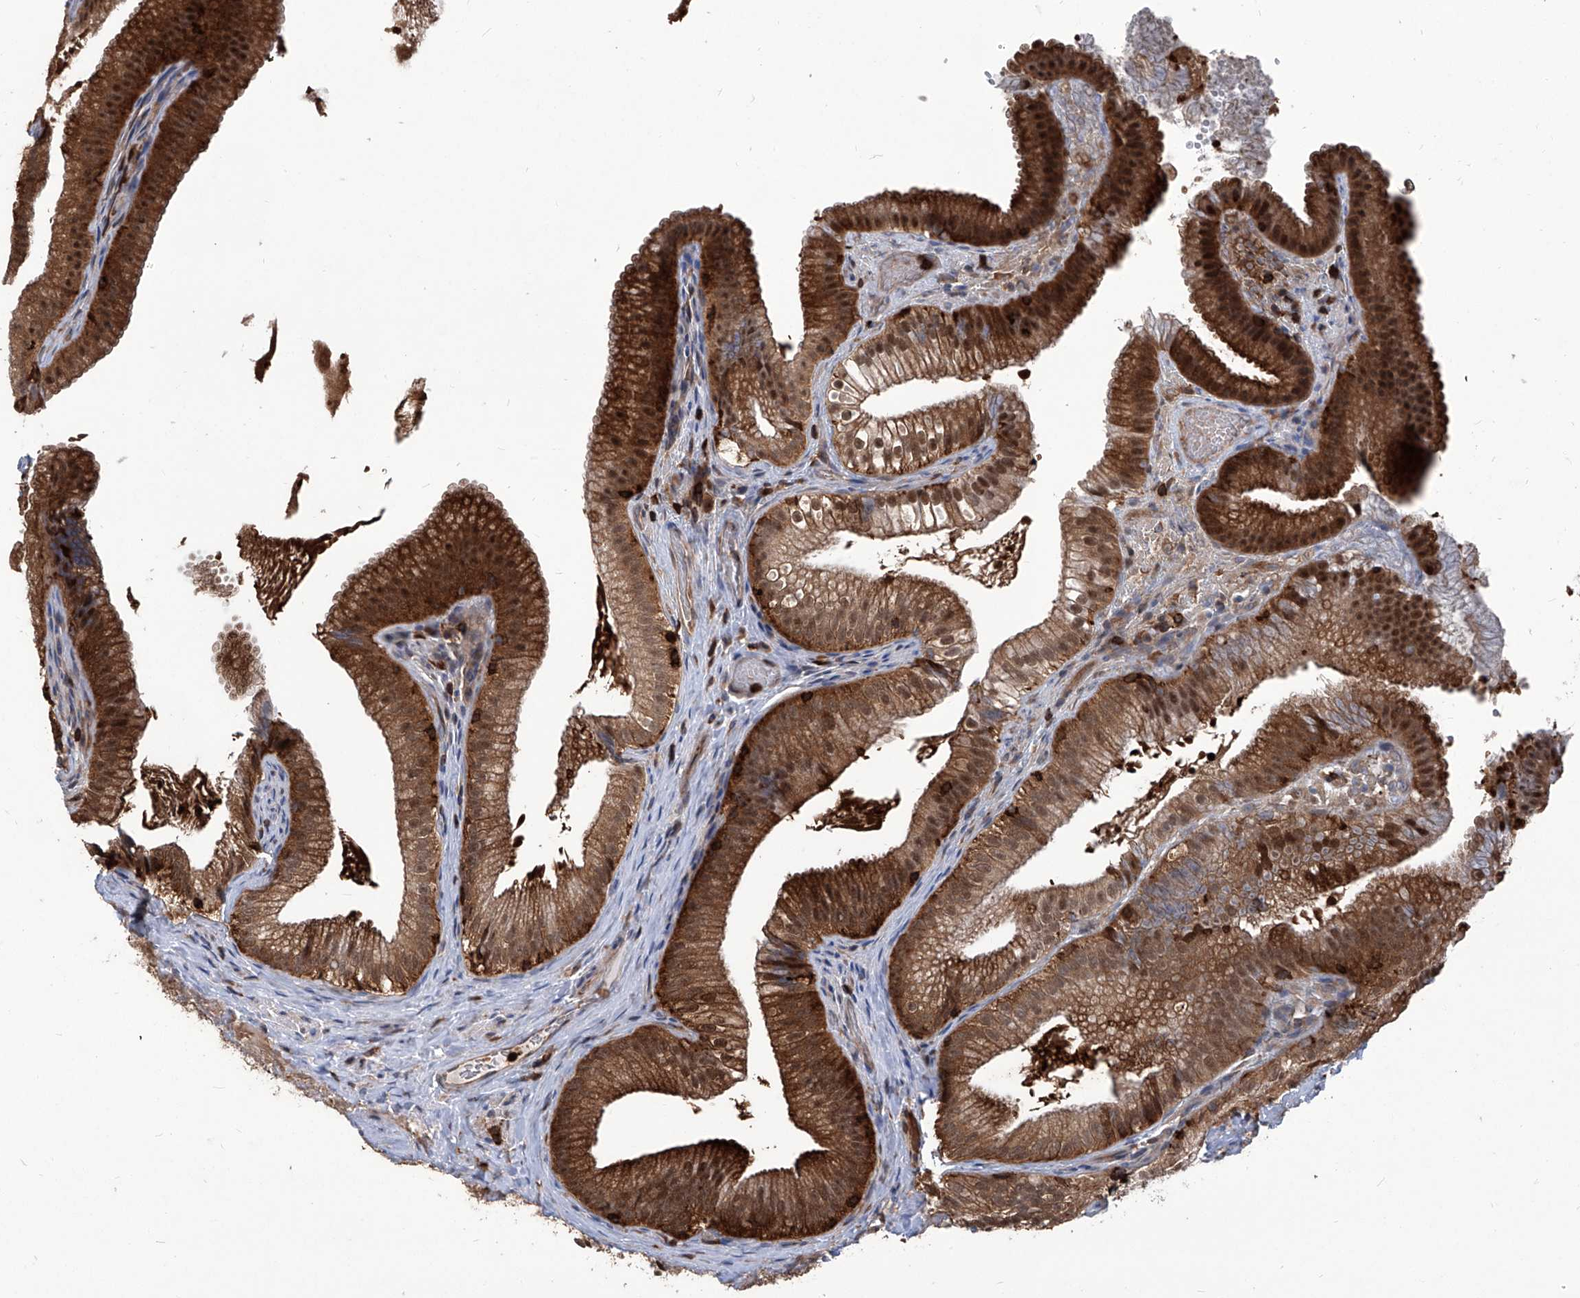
{"staining": {"intensity": "strong", "quantity": ">75%", "location": "cytoplasmic/membranous,nuclear"}, "tissue": "gallbladder", "cell_type": "Glandular cells", "image_type": "normal", "snomed": [{"axis": "morphology", "description": "Normal tissue, NOS"}, {"axis": "topography", "description": "Gallbladder"}], "caption": "The histopathology image displays immunohistochemical staining of normal gallbladder. There is strong cytoplasmic/membranous,nuclear positivity is seen in about >75% of glandular cells. The staining is performed using DAB brown chromogen to label protein expression. The nuclei are counter-stained blue using hematoxylin.", "gene": "PSMB1", "patient": {"sex": "female", "age": 30}}